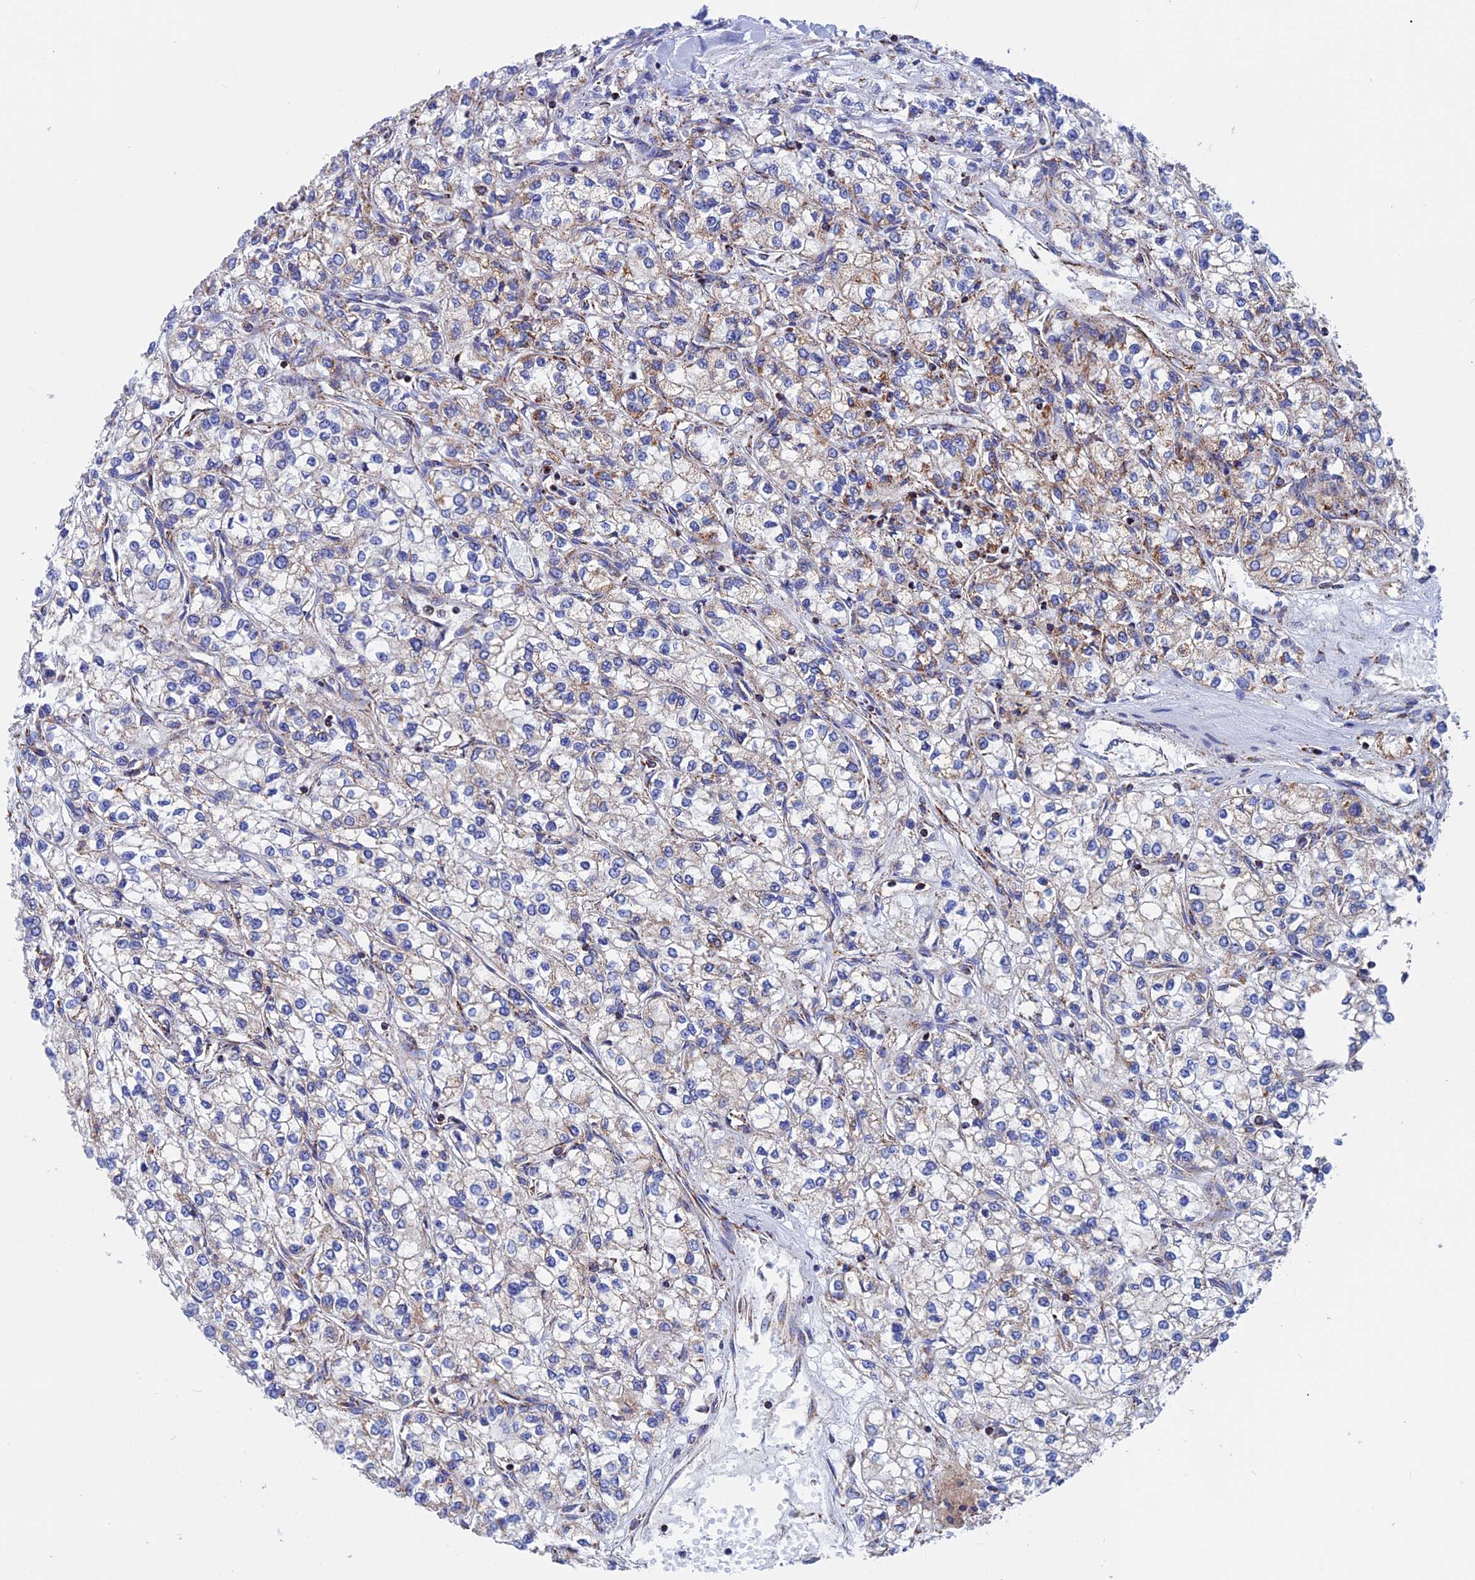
{"staining": {"intensity": "weak", "quantity": "<25%", "location": "cytoplasmic/membranous"}, "tissue": "renal cancer", "cell_type": "Tumor cells", "image_type": "cancer", "snomed": [{"axis": "morphology", "description": "Adenocarcinoma, NOS"}, {"axis": "topography", "description": "Kidney"}], "caption": "Histopathology image shows no protein staining in tumor cells of renal adenocarcinoma tissue. (Stains: DAB (3,3'-diaminobenzidine) IHC with hematoxylin counter stain, Microscopy: brightfield microscopy at high magnification).", "gene": "WDR83", "patient": {"sex": "male", "age": 80}}